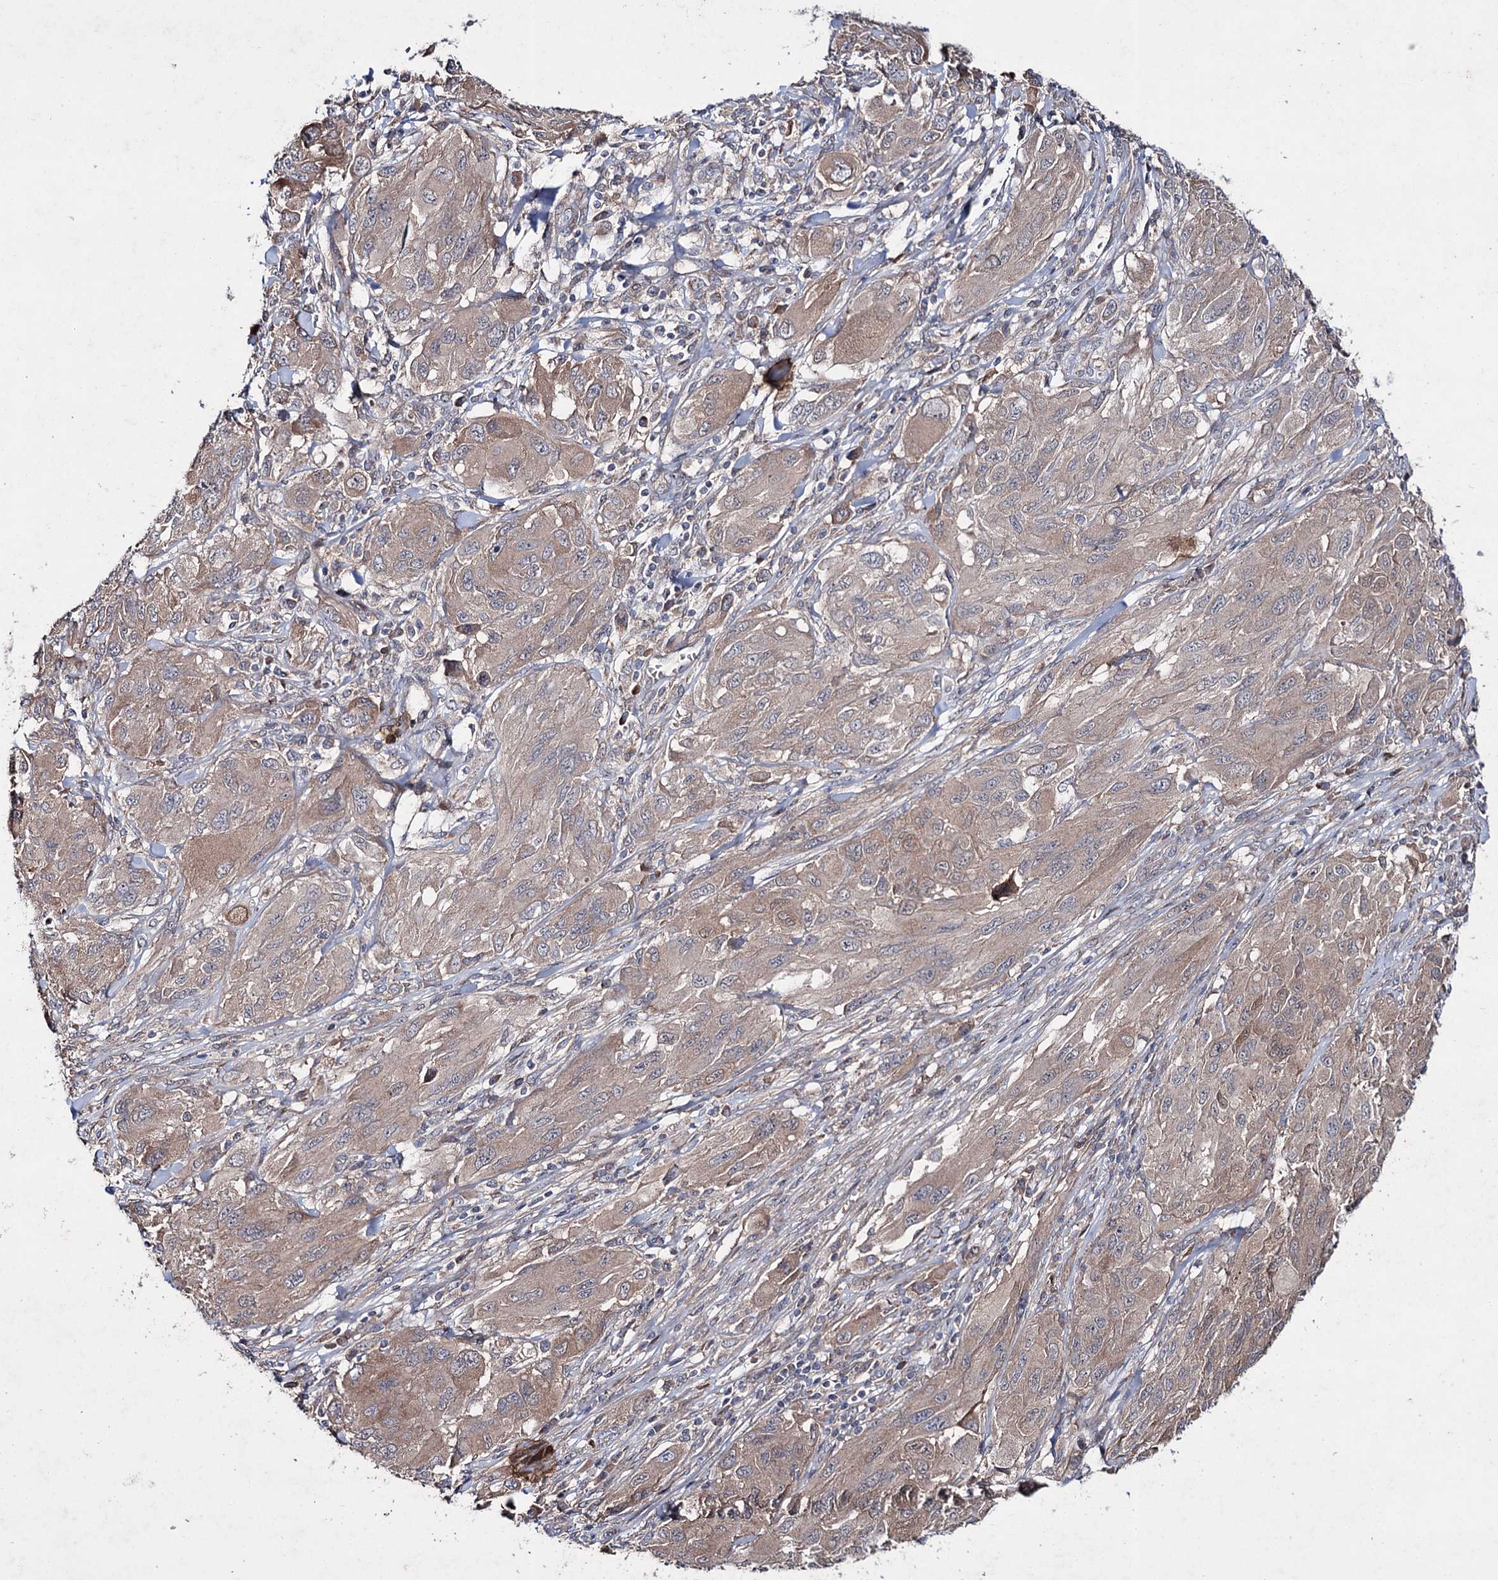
{"staining": {"intensity": "weak", "quantity": ">75%", "location": "cytoplasmic/membranous"}, "tissue": "melanoma", "cell_type": "Tumor cells", "image_type": "cancer", "snomed": [{"axis": "morphology", "description": "Malignant melanoma, NOS"}, {"axis": "topography", "description": "Skin"}], "caption": "A micrograph of malignant melanoma stained for a protein shows weak cytoplasmic/membranous brown staining in tumor cells. (DAB IHC, brown staining for protein, blue staining for nuclei).", "gene": "PTPN3", "patient": {"sex": "female", "age": 91}}